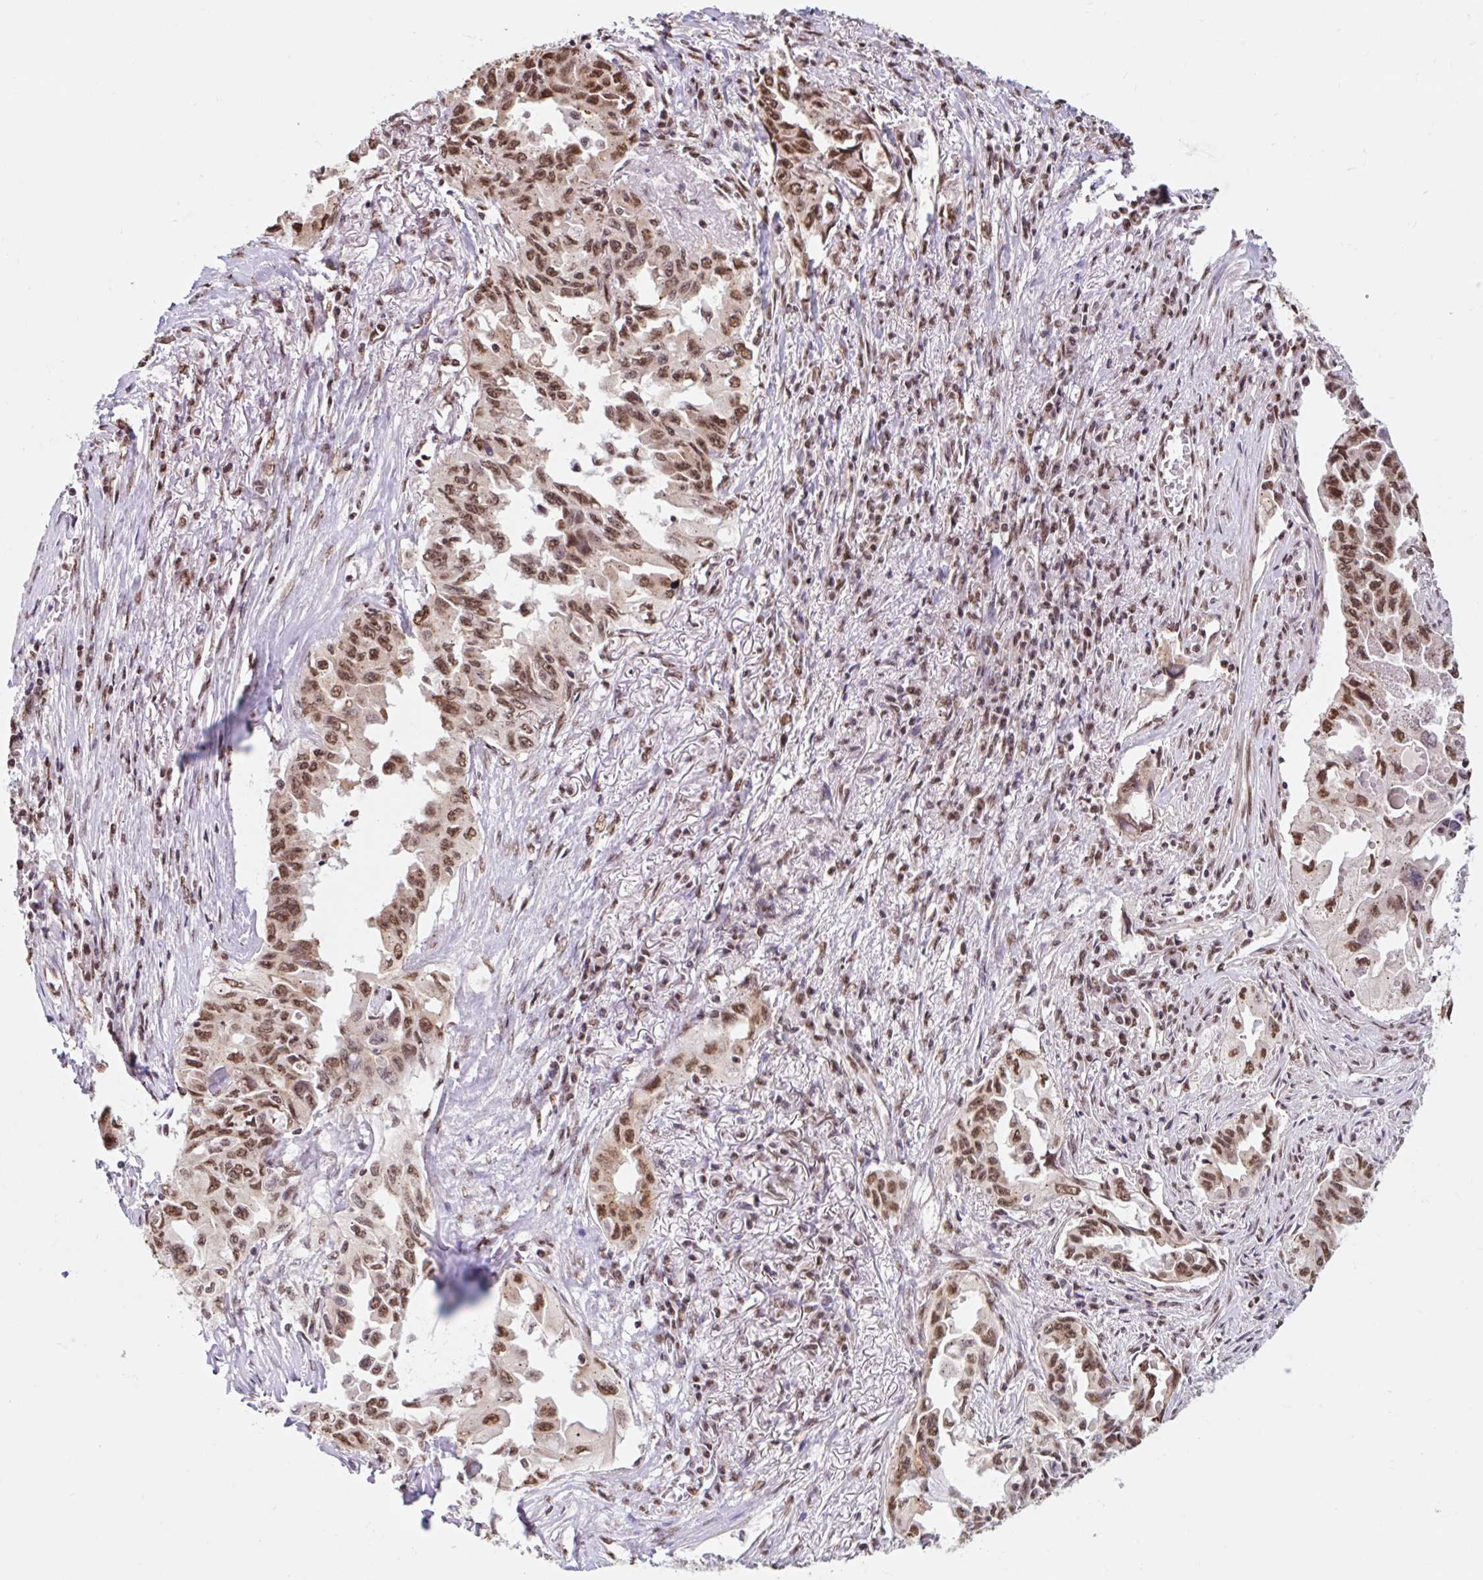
{"staining": {"intensity": "strong", "quantity": ">75%", "location": "nuclear"}, "tissue": "lung cancer", "cell_type": "Tumor cells", "image_type": "cancer", "snomed": [{"axis": "morphology", "description": "Adenocarcinoma, NOS"}, {"axis": "topography", "description": "Lung"}], "caption": "This micrograph shows IHC staining of human lung adenocarcinoma, with high strong nuclear expression in about >75% of tumor cells.", "gene": "BICRA", "patient": {"sex": "female", "age": 51}}